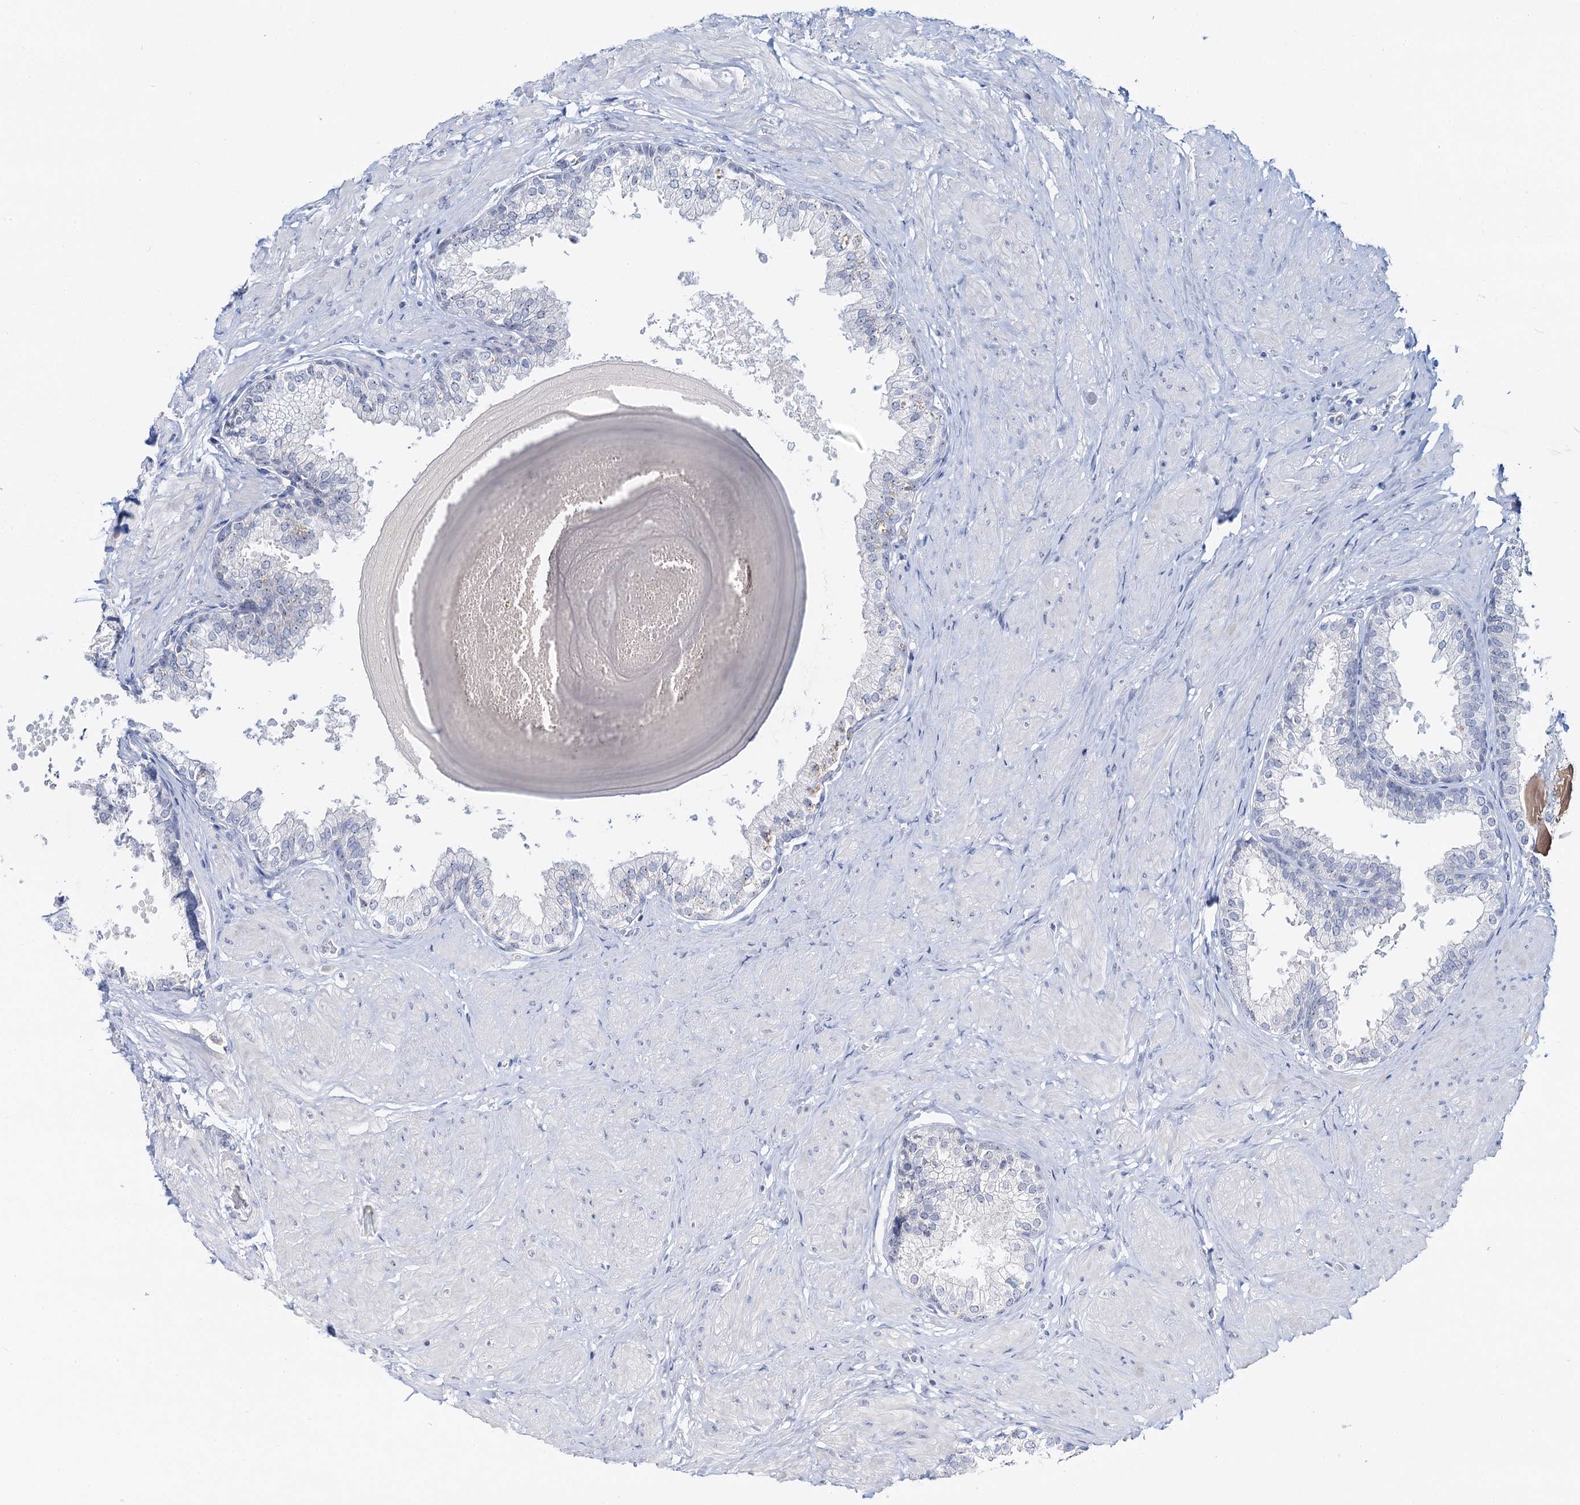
{"staining": {"intensity": "weak", "quantity": ">75%", "location": "nuclear"}, "tissue": "prostate", "cell_type": "Glandular cells", "image_type": "normal", "snomed": [{"axis": "morphology", "description": "Normal tissue, NOS"}, {"axis": "topography", "description": "Prostate"}], "caption": "Benign prostate was stained to show a protein in brown. There is low levels of weak nuclear staining in approximately >75% of glandular cells. The protein of interest is shown in brown color, while the nuclei are stained blue.", "gene": "NOP2", "patient": {"sex": "male", "age": 48}}